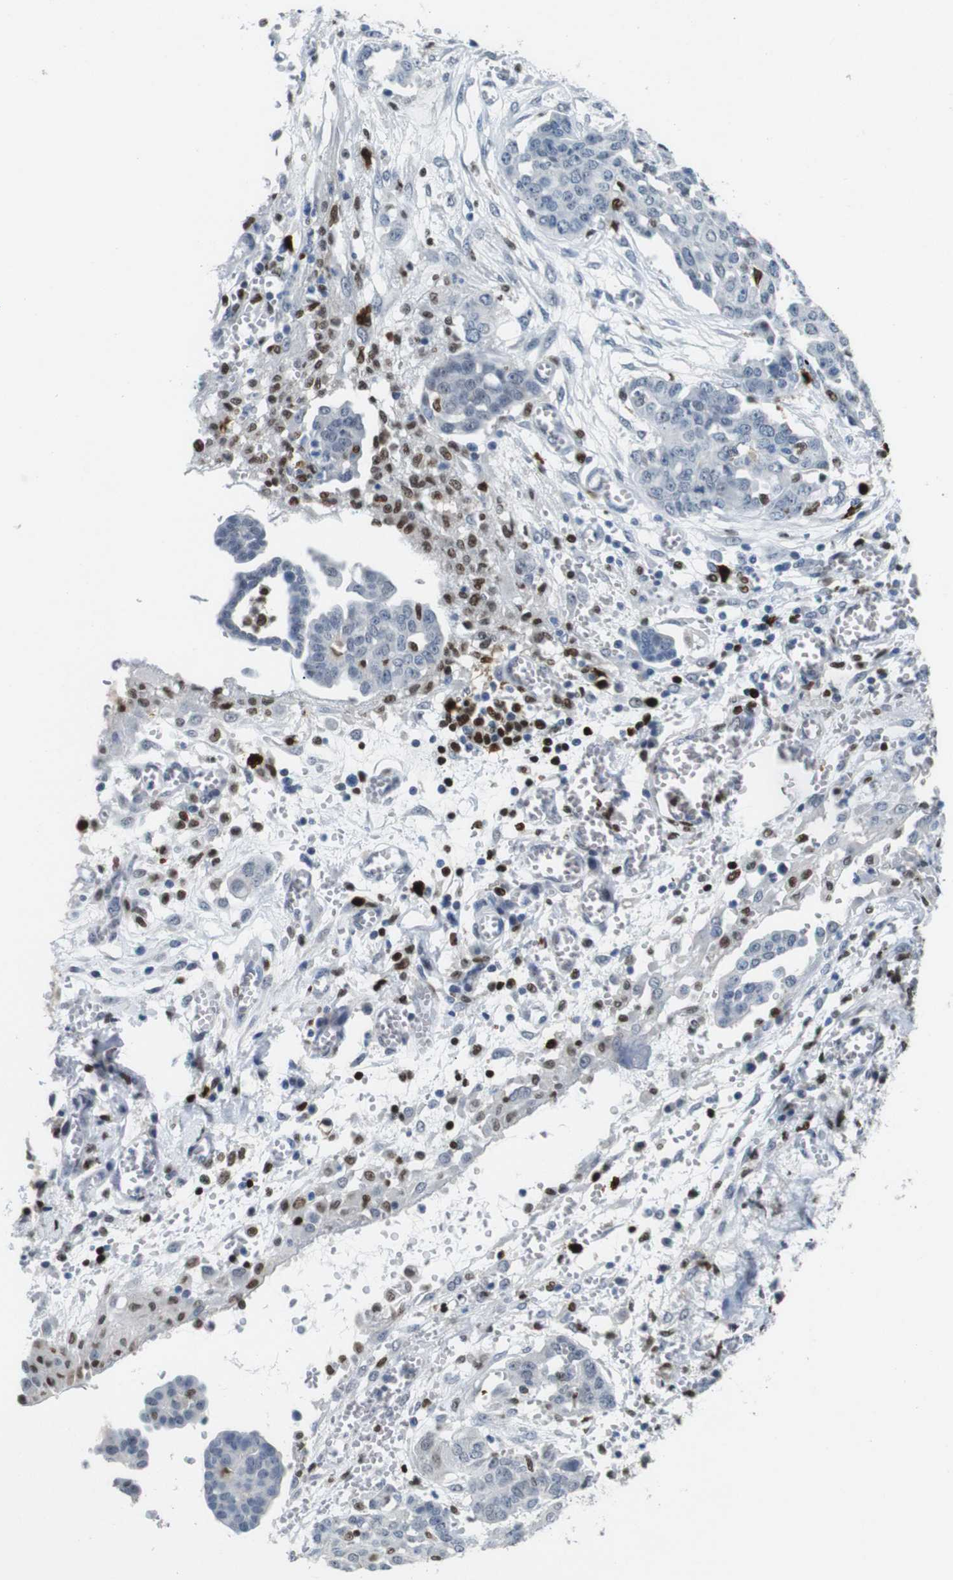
{"staining": {"intensity": "negative", "quantity": "none", "location": "none"}, "tissue": "ovarian cancer", "cell_type": "Tumor cells", "image_type": "cancer", "snomed": [{"axis": "morphology", "description": "Cystadenocarcinoma, serous, NOS"}, {"axis": "topography", "description": "Soft tissue"}, {"axis": "topography", "description": "Ovary"}], "caption": "This photomicrograph is of ovarian cancer (serous cystadenocarcinoma) stained with immunohistochemistry to label a protein in brown with the nuclei are counter-stained blue. There is no staining in tumor cells. The staining is performed using DAB brown chromogen with nuclei counter-stained in using hematoxylin.", "gene": "IRF8", "patient": {"sex": "female", "age": 57}}